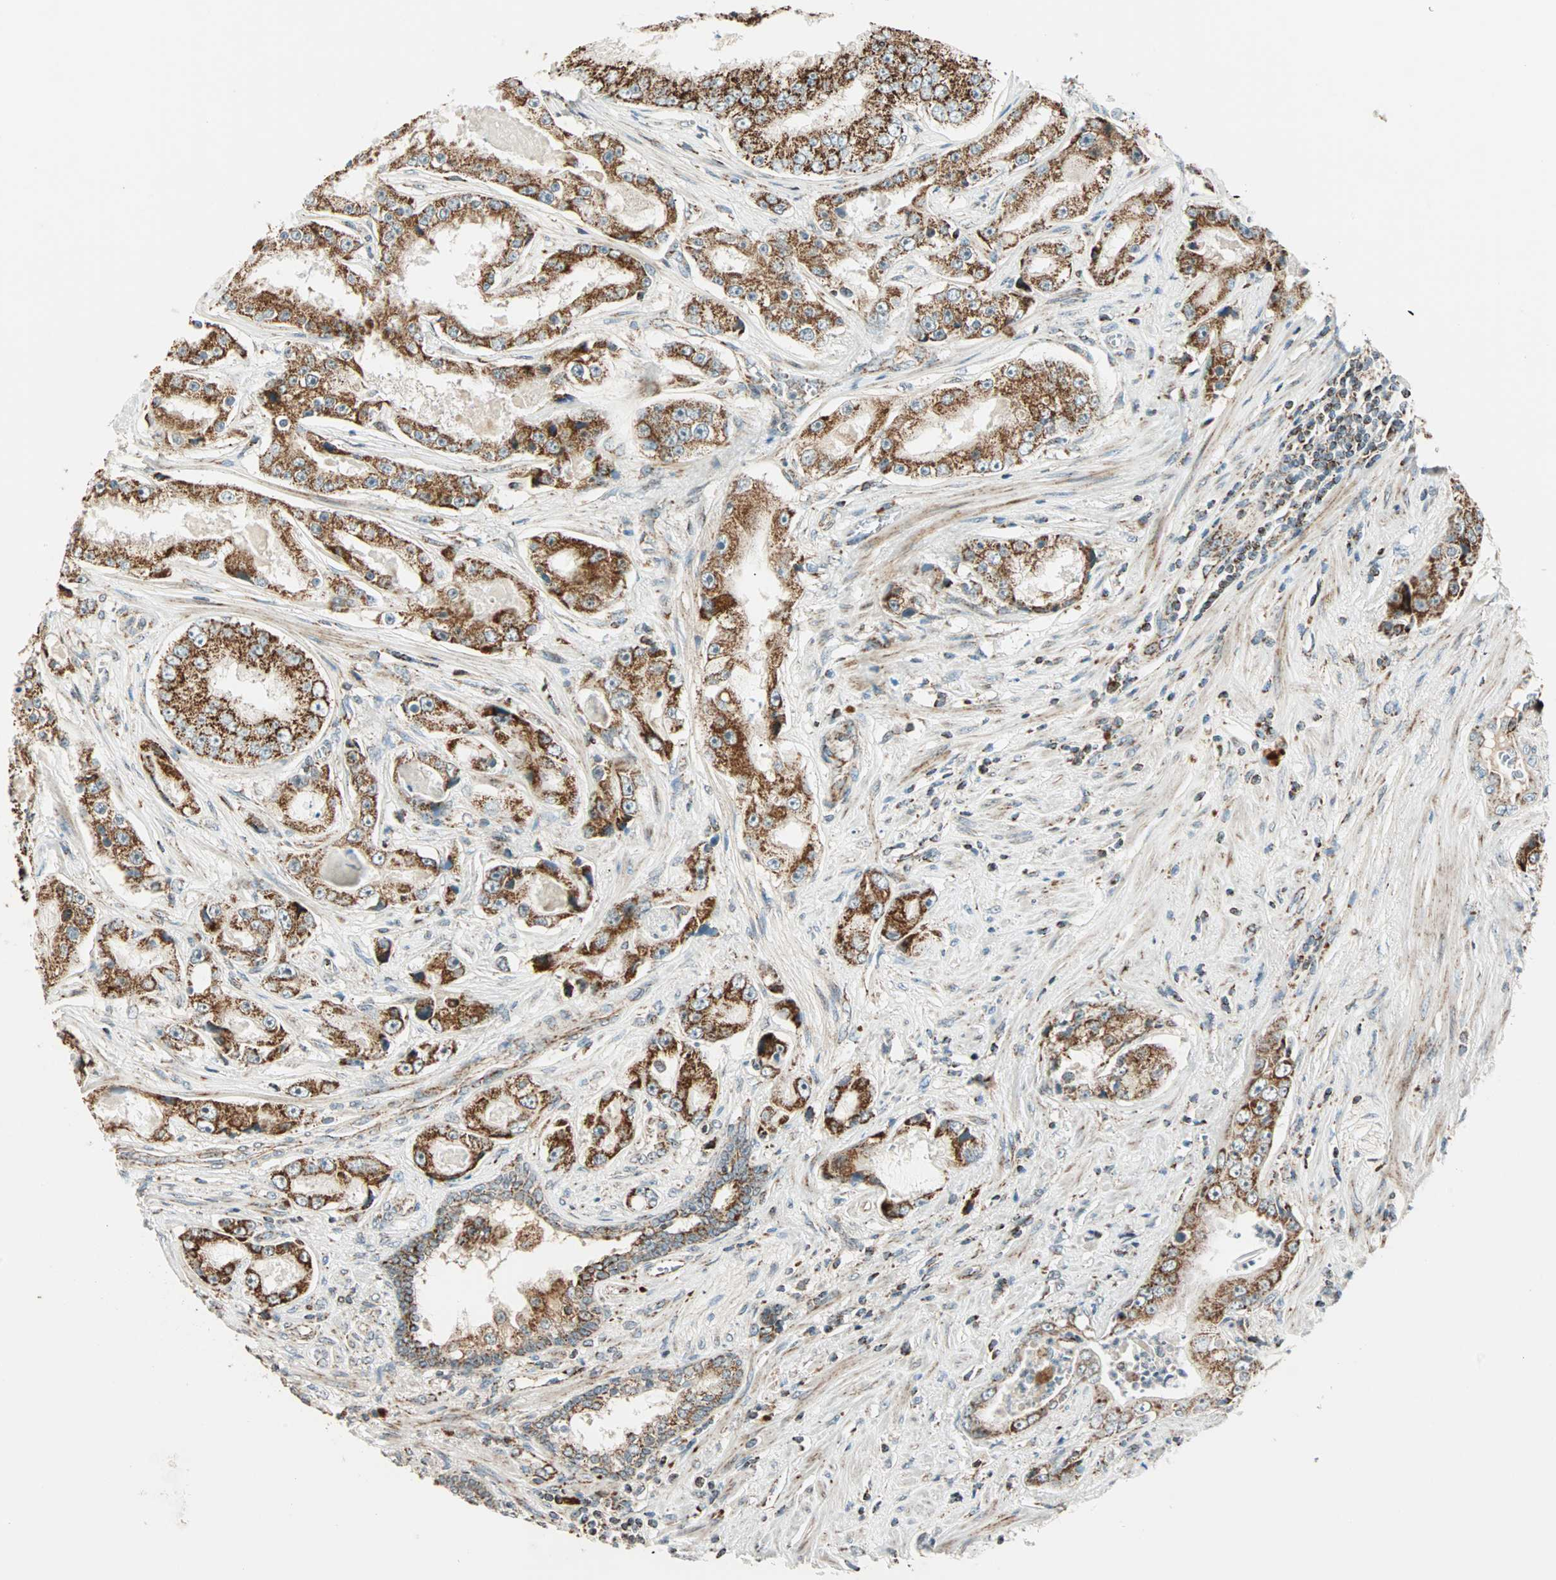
{"staining": {"intensity": "moderate", "quantity": ">75%", "location": "cytoplasmic/membranous"}, "tissue": "prostate cancer", "cell_type": "Tumor cells", "image_type": "cancer", "snomed": [{"axis": "morphology", "description": "Adenocarcinoma, High grade"}, {"axis": "topography", "description": "Prostate"}], "caption": "Immunohistochemistry photomicrograph of adenocarcinoma (high-grade) (prostate) stained for a protein (brown), which exhibits medium levels of moderate cytoplasmic/membranous positivity in approximately >75% of tumor cells.", "gene": "SPRY4", "patient": {"sex": "male", "age": 73}}